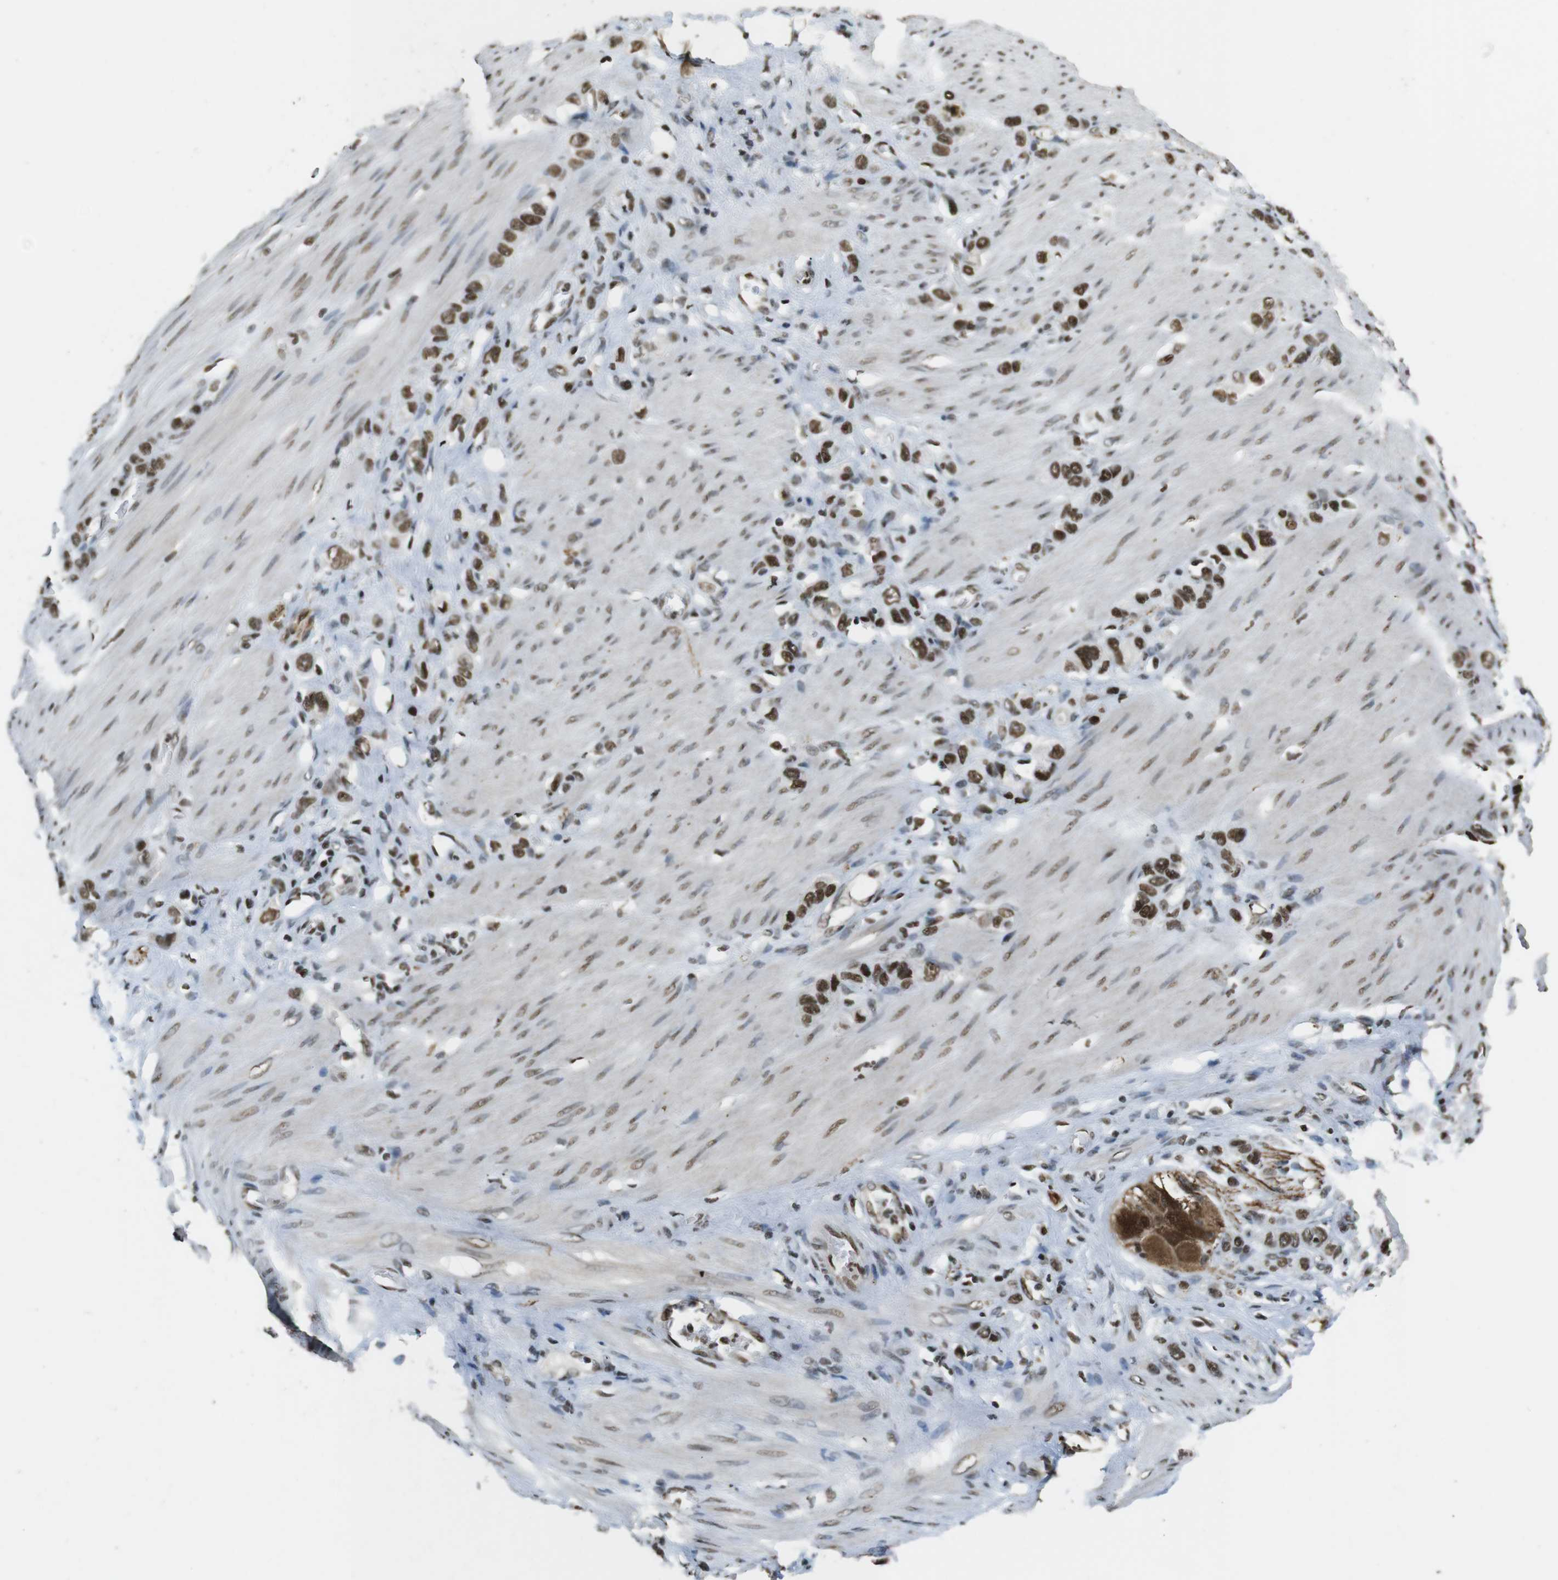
{"staining": {"intensity": "moderate", "quantity": ">75%", "location": "nuclear"}, "tissue": "stomach cancer", "cell_type": "Tumor cells", "image_type": "cancer", "snomed": [{"axis": "morphology", "description": "Adenocarcinoma, NOS"}, {"axis": "morphology", "description": "Adenocarcinoma, High grade"}, {"axis": "topography", "description": "Stomach, upper"}, {"axis": "topography", "description": "Stomach, lower"}], "caption": "Adenocarcinoma (stomach) tissue shows moderate nuclear positivity in approximately >75% of tumor cells", "gene": "CSNK2B", "patient": {"sex": "female", "age": 65}}